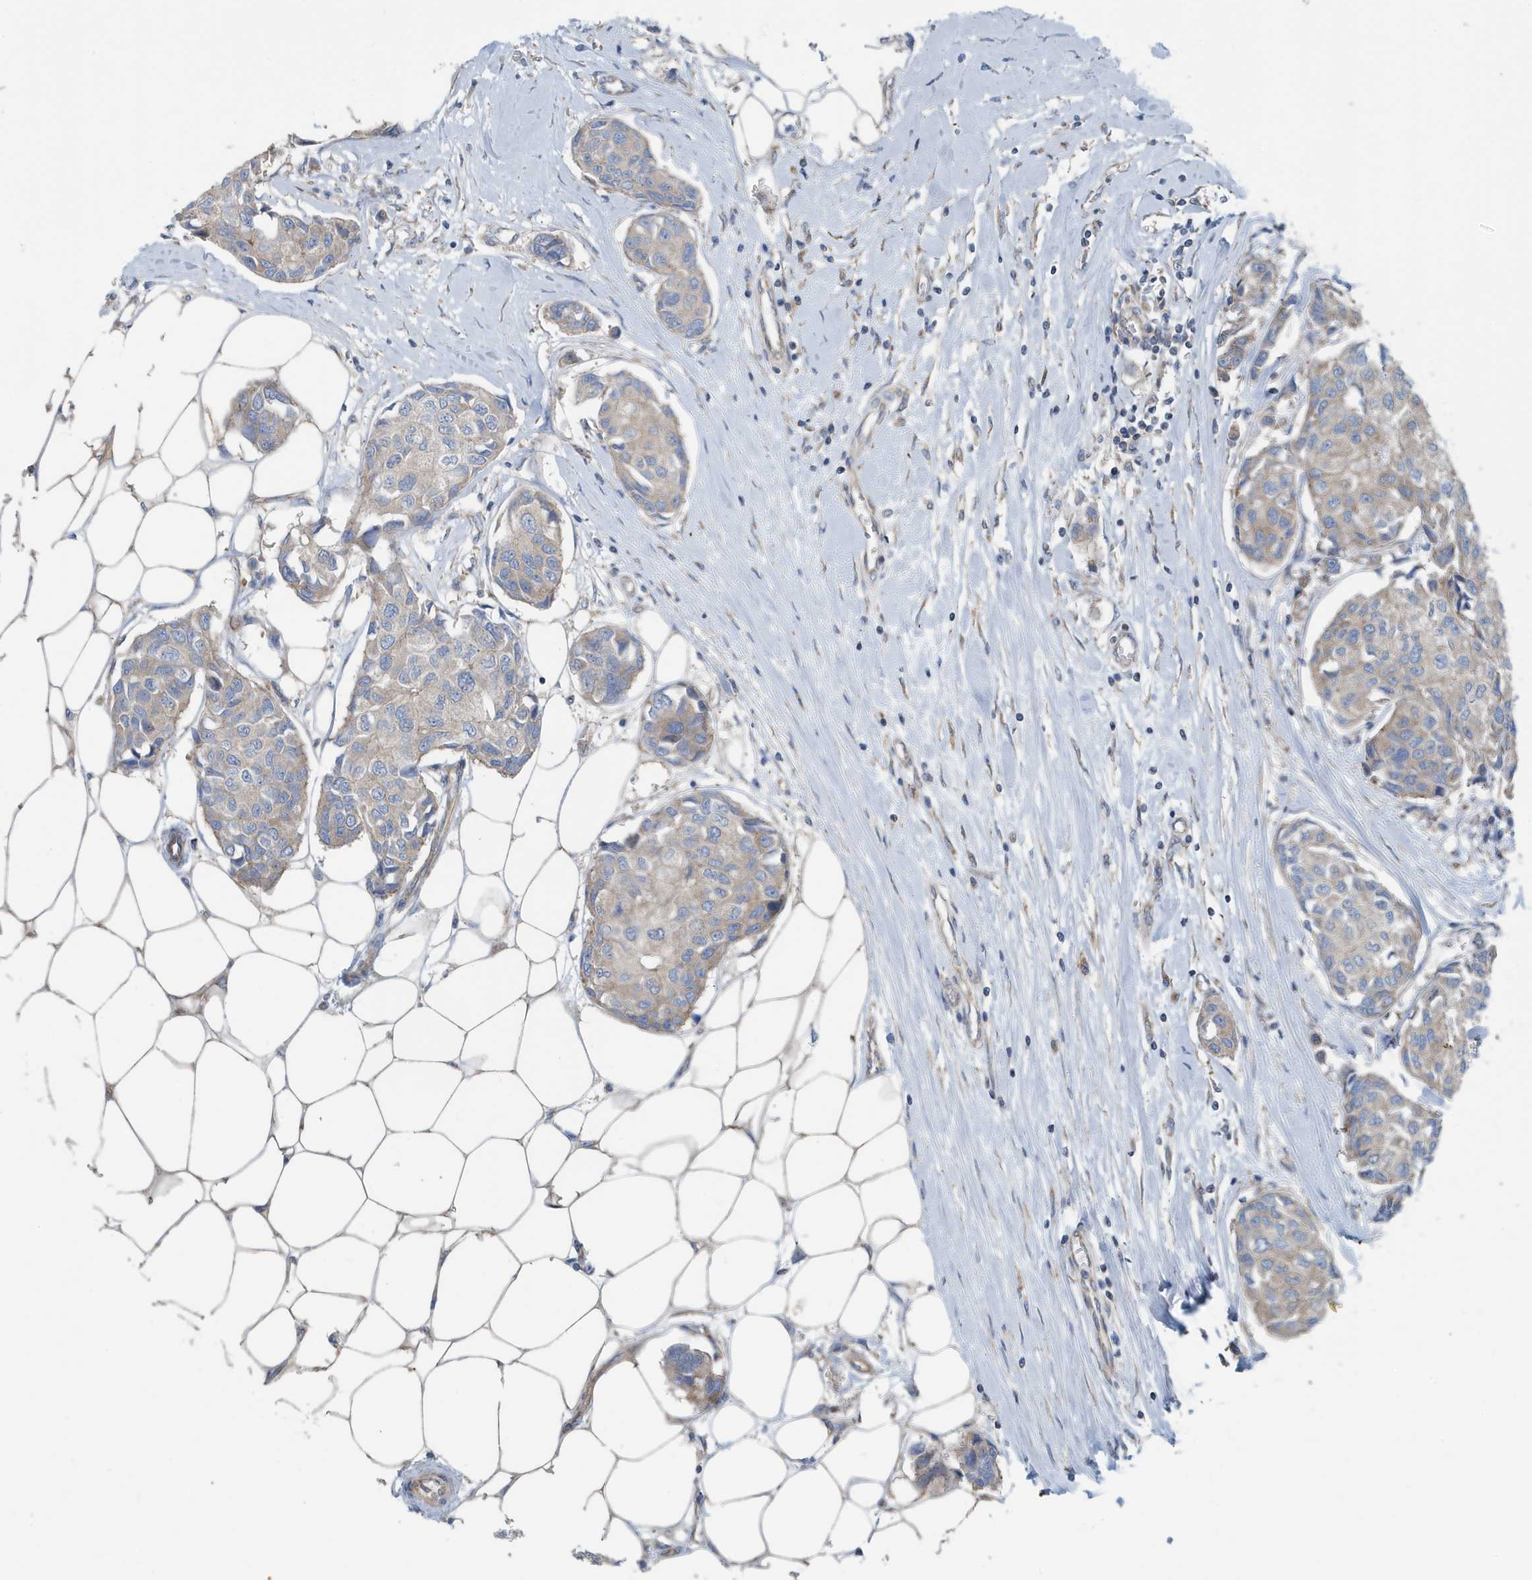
{"staining": {"intensity": "weak", "quantity": "25%-75%", "location": "cytoplasmic/membranous"}, "tissue": "breast cancer", "cell_type": "Tumor cells", "image_type": "cancer", "snomed": [{"axis": "morphology", "description": "Duct carcinoma"}, {"axis": "topography", "description": "Breast"}], "caption": "The image shows staining of infiltrating ductal carcinoma (breast), revealing weak cytoplasmic/membranous protein positivity (brown color) within tumor cells.", "gene": "PPM1M", "patient": {"sex": "female", "age": 80}}